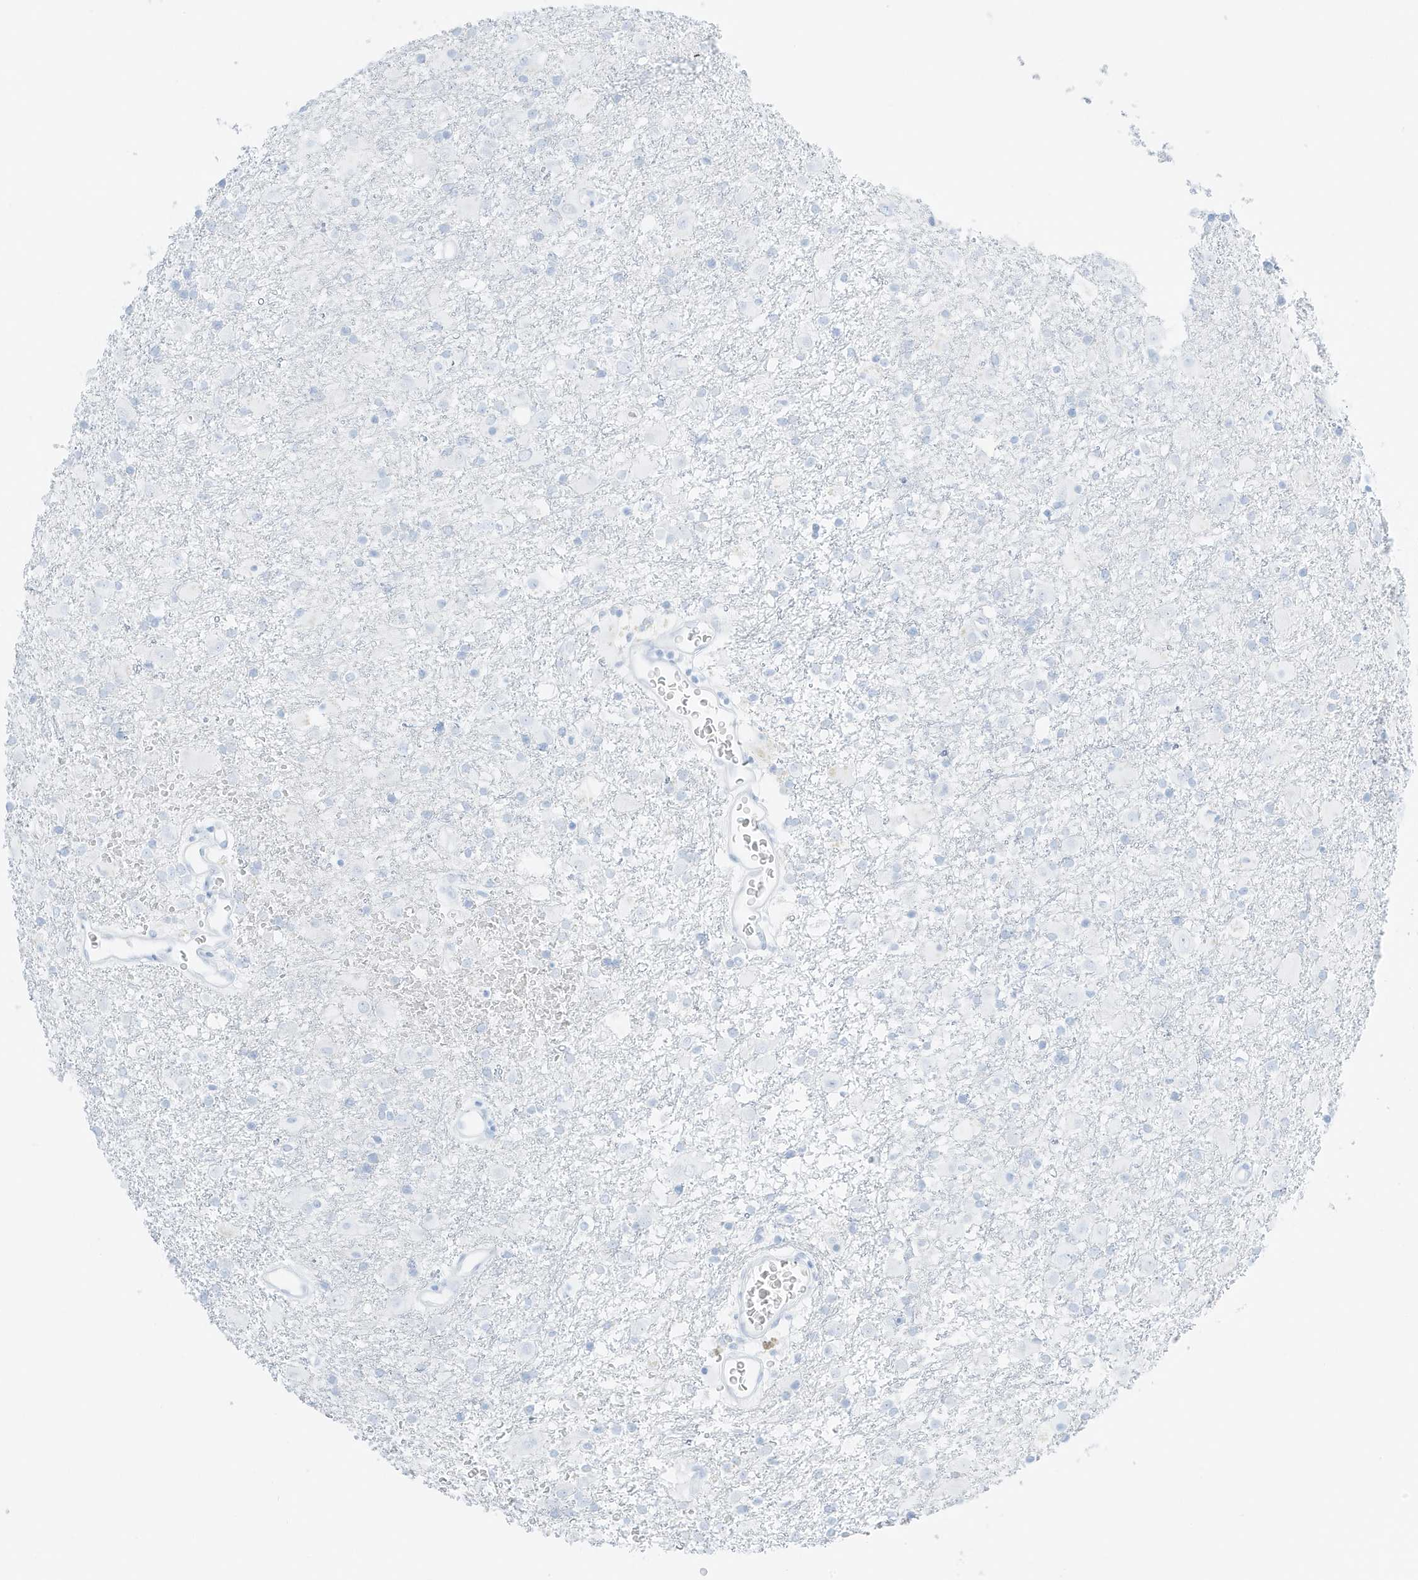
{"staining": {"intensity": "negative", "quantity": "none", "location": "none"}, "tissue": "glioma", "cell_type": "Tumor cells", "image_type": "cancer", "snomed": [{"axis": "morphology", "description": "Glioma, malignant, Low grade"}, {"axis": "topography", "description": "Brain"}], "caption": "Tumor cells are negative for brown protein staining in malignant low-grade glioma.", "gene": "SLC22A13", "patient": {"sex": "male", "age": 65}}